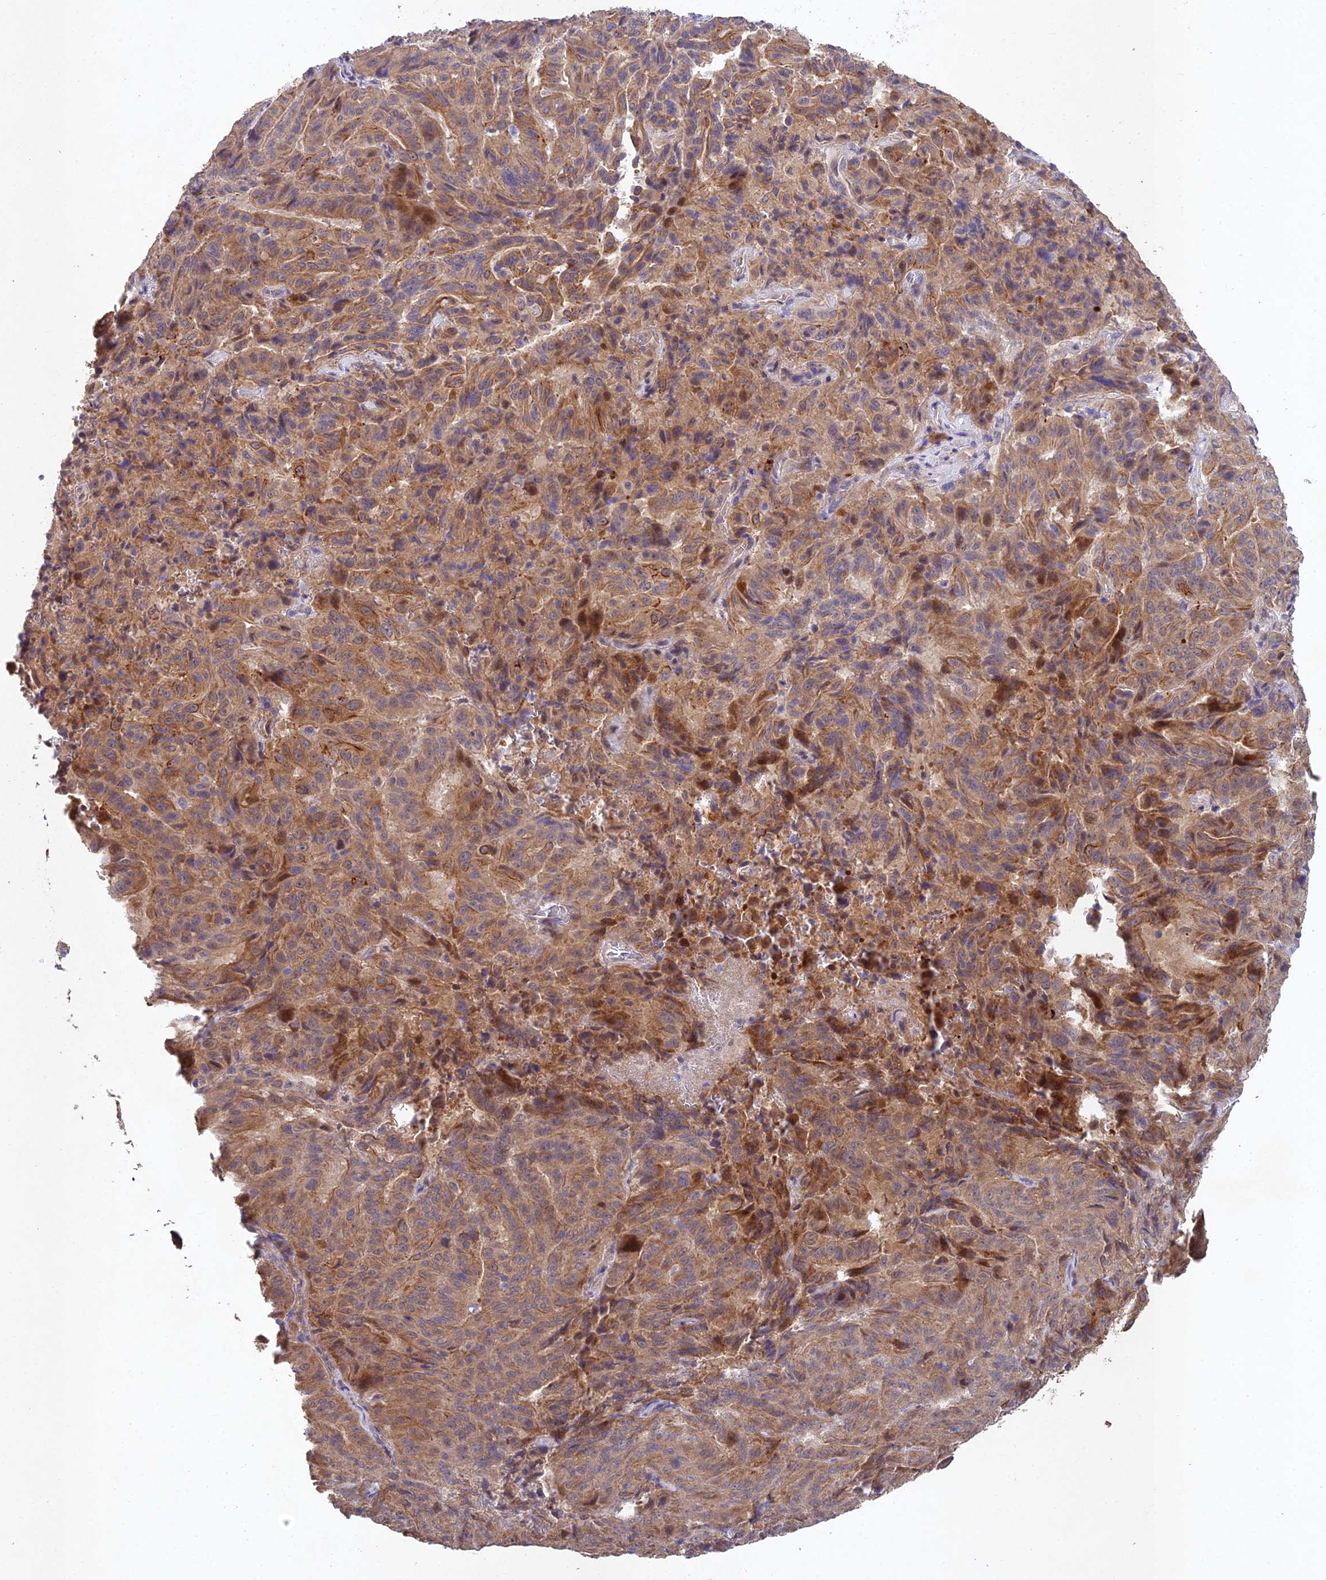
{"staining": {"intensity": "moderate", "quantity": ">75%", "location": "cytoplasmic/membranous"}, "tissue": "pancreatic cancer", "cell_type": "Tumor cells", "image_type": "cancer", "snomed": [{"axis": "morphology", "description": "Adenocarcinoma, NOS"}, {"axis": "topography", "description": "Pancreas"}], "caption": "A medium amount of moderate cytoplasmic/membranous staining is present in approximately >75% of tumor cells in pancreatic cancer tissue. (IHC, brightfield microscopy, high magnification).", "gene": "NSMCE1", "patient": {"sex": "male", "age": 63}}